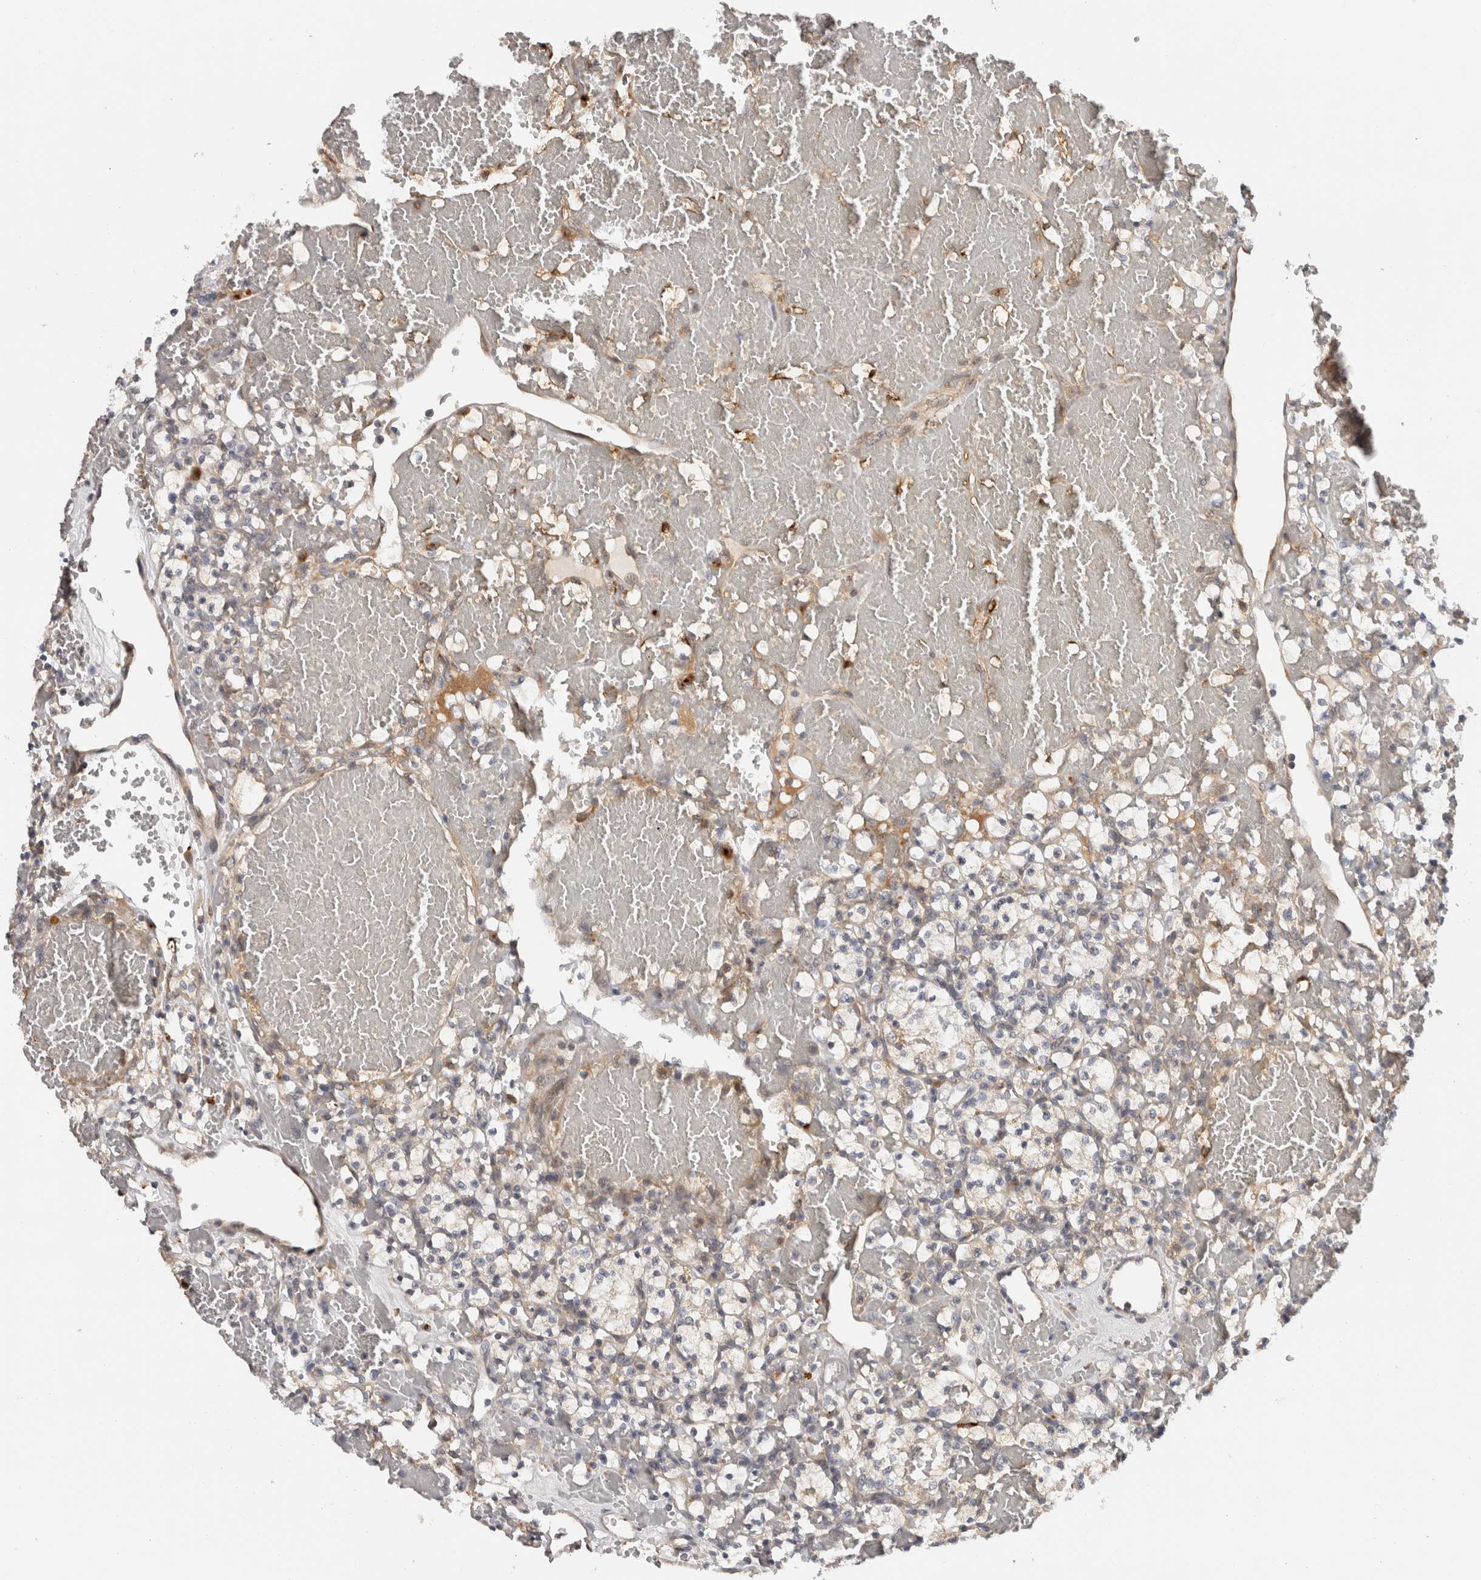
{"staining": {"intensity": "moderate", "quantity": "<25%", "location": "cytoplasmic/membranous"}, "tissue": "renal cancer", "cell_type": "Tumor cells", "image_type": "cancer", "snomed": [{"axis": "morphology", "description": "Adenocarcinoma, NOS"}, {"axis": "topography", "description": "Kidney"}], "caption": "Tumor cells exhibit low levels of moderate cytoplasmic/membranous positivity in approximately <25% of cells in human adenocarcinoma (renal).", "gene": "APOL2", "patient": {"sex": "female", "age": 60}}